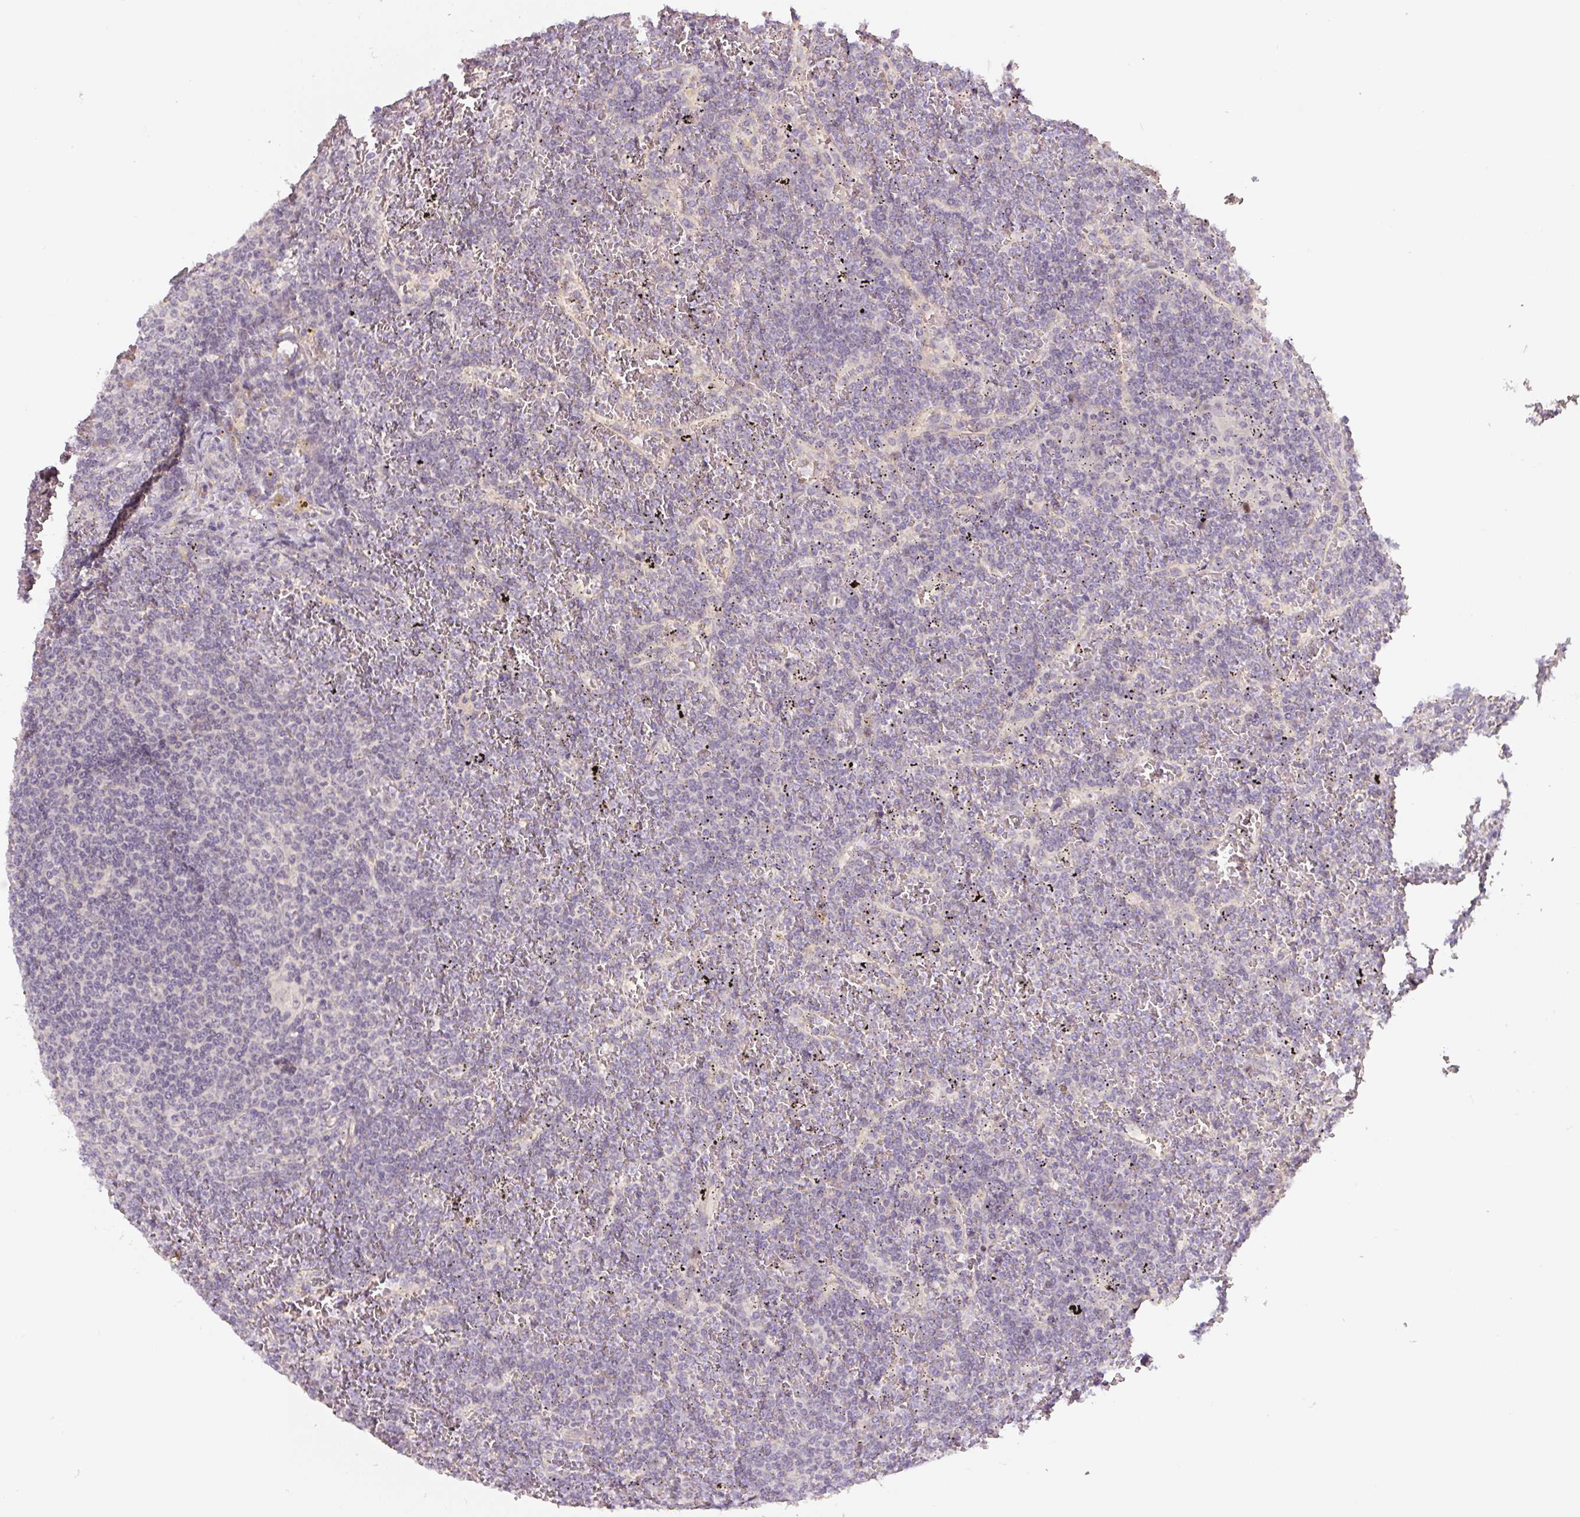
{"staining": {"intensity": "negative", "quantity": "none", "location": "none"}, "tissue": "lymphoma", "cell_type": "Tumor cells", "image_type": "cancer", "snomed": [{"axis": "morphology", "description": "Malignant lymphoma, non-Hodgkin's type, Low grade"}, {"axis": "topography", "description": "Spleen"}], "caption": "Immunohistochemistry (IHC) of low-grade malignant lymphoma, non-Hodgkin's type shows no staining in tumor cells. (DAB IHC, high magnification).", "gene": "PWWP3B", "patient": {"sex": "female", "age": 19}}